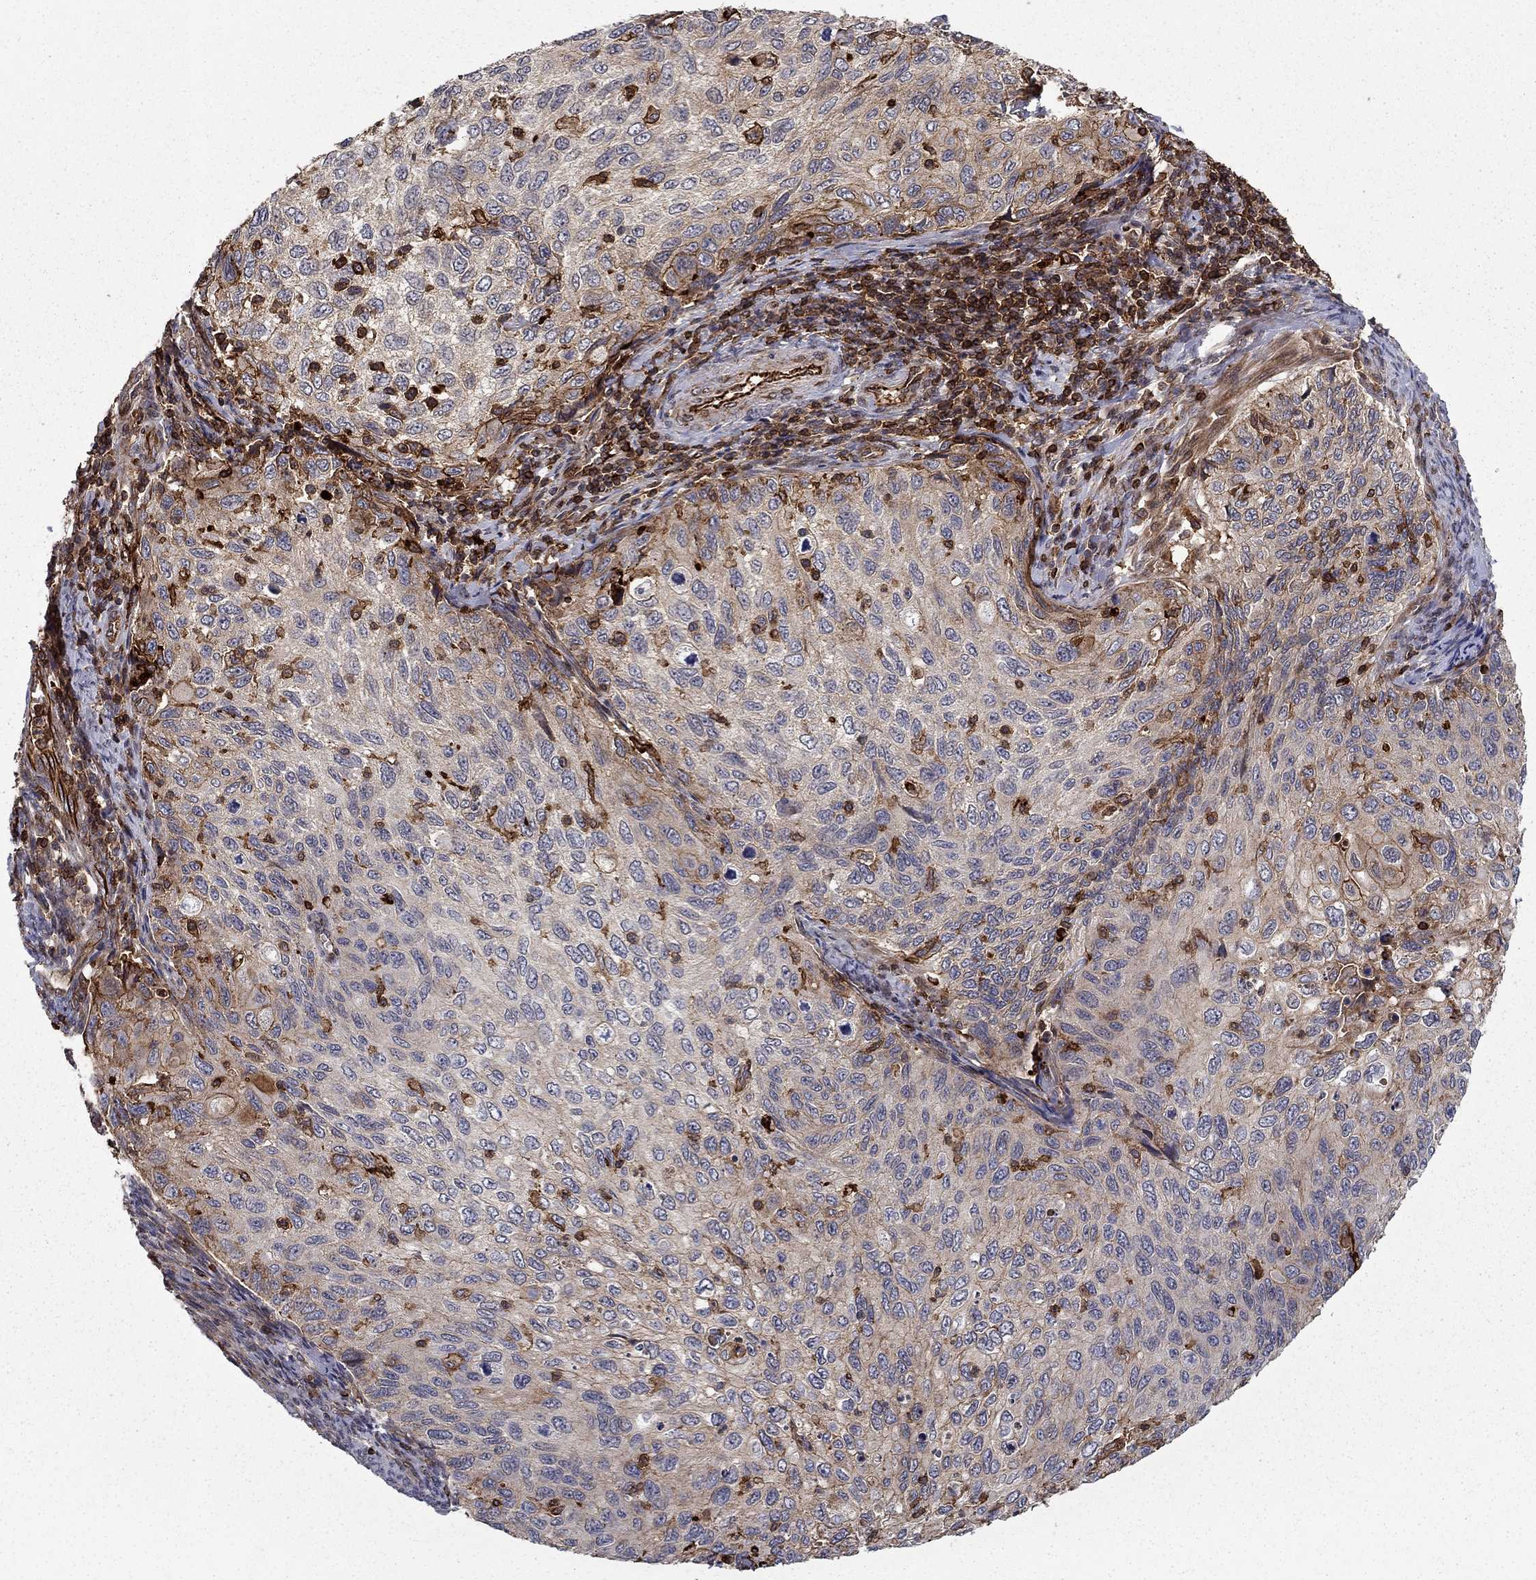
{"staining": {"intensity": "weak", "quantity": "<25%", "location": "cytoplasmic/membranous"}, "tissue": "cervical cancer", "cell_type": "Tumor cells", "image_type": "cancer", "snomed": [{"axis": "morphology", "description": "Squamous cell carcinoma, NOS"}, {"axis": "topography", "description": "Cervix"}], "caption": "DAB immunohistochemical staining of cervical cancer exhibits no significant staining in tumor cells.", "gene": "ADM", "patient": {"sex": "female", "age": 70}}